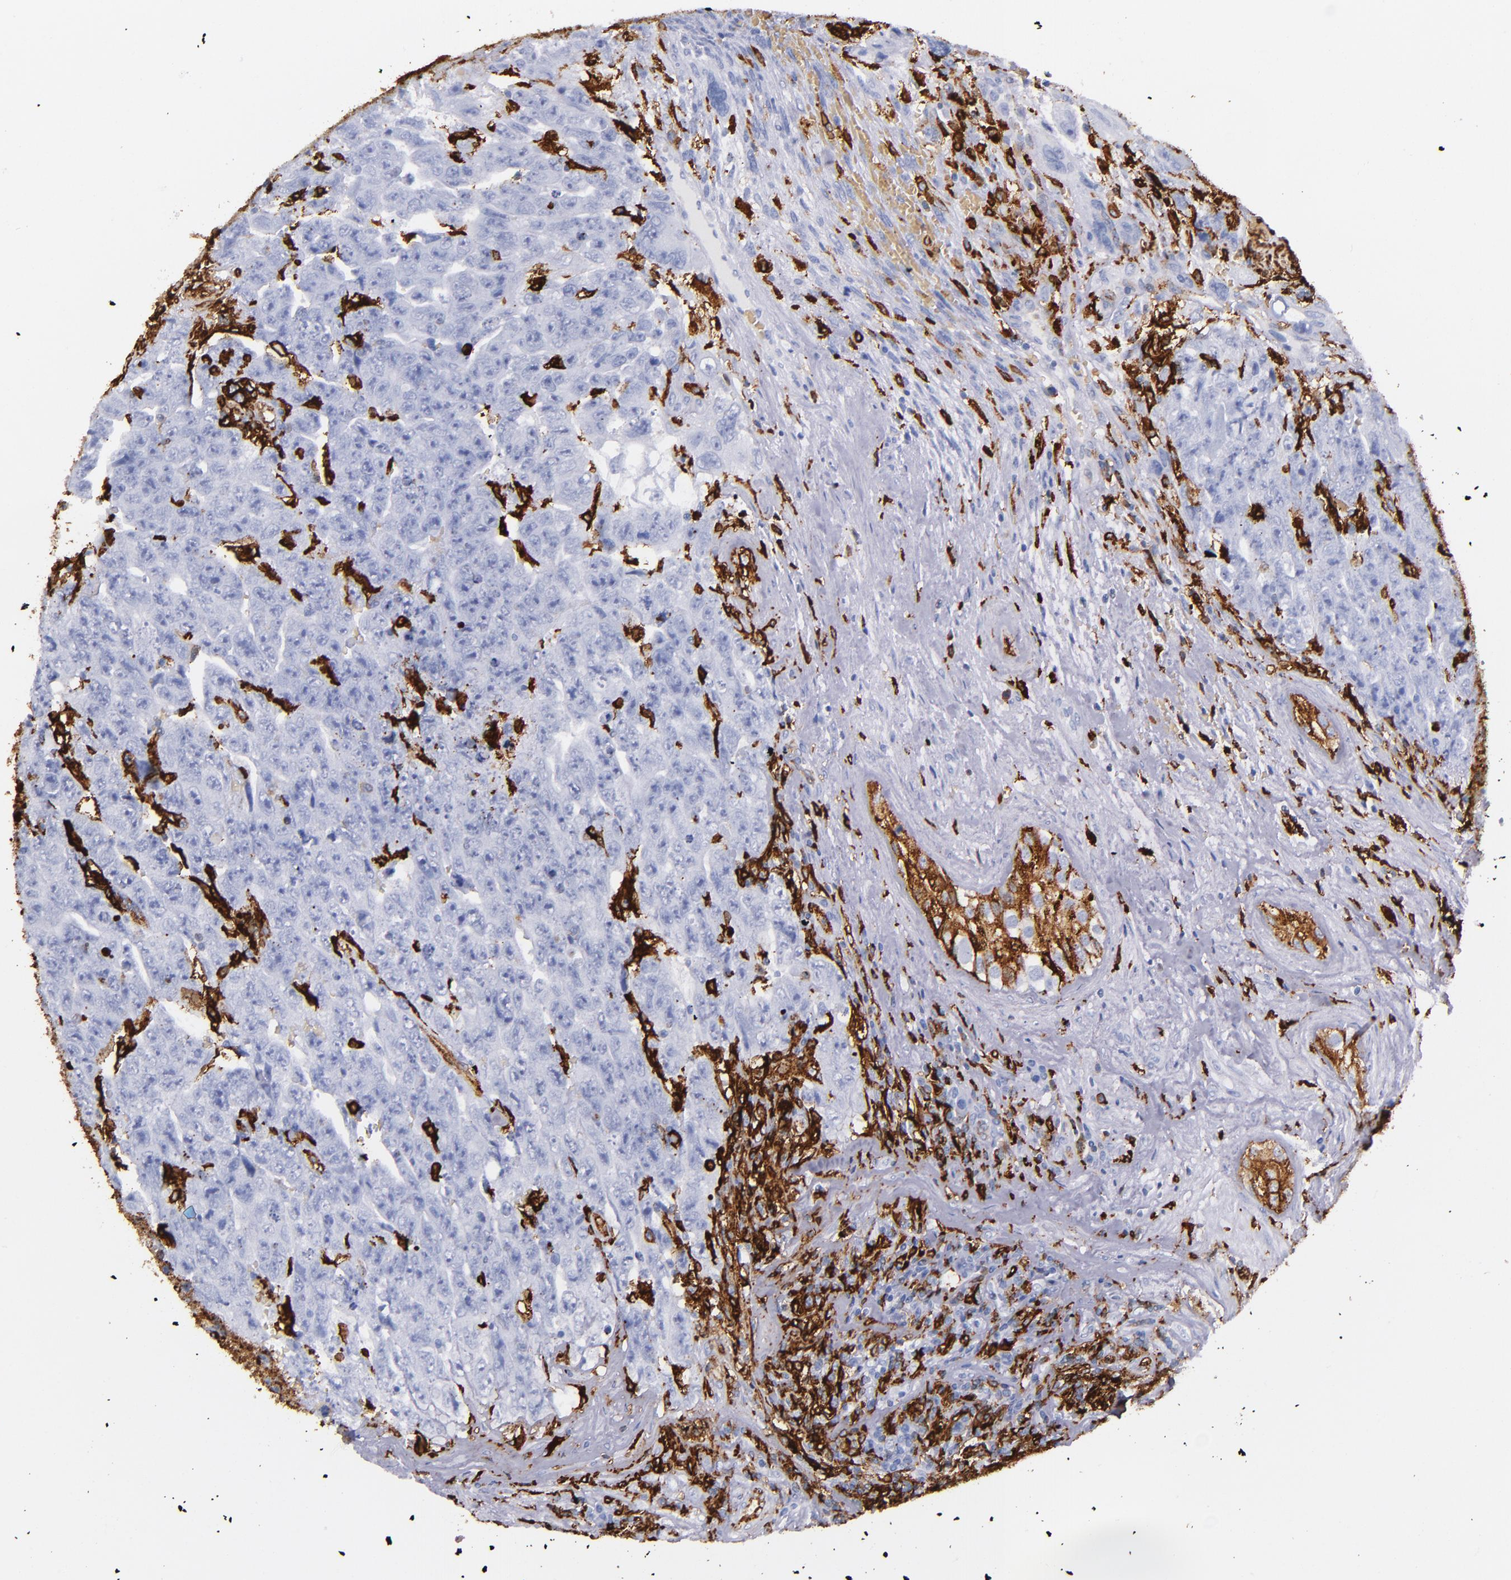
{"staining": {"intensity": "weak", "quantity": "<25%", "location": "cytoplasmic/membranous"}, "tissue": "testis cancer", "cell_type": "Tumor cells", "image_type": "cancer", "snomed": [{"axis": "morphology", "description": "Carcinoma, Embryonal, NOS"}, {"axis": "topography", "description": "Testis"}], "caption": "The histopathology image exhibits no significant staining in tumor cells of testis cancer (embryonal carcinoma). Brightfield microscopy of IHC stained with DAB (3,3'-diaminobenzidine) (brown) and hematoxylin (blue), captured at high magnification.", "gene": "HLA-DRA", "patient": {"sex": "male", "age": 28}}